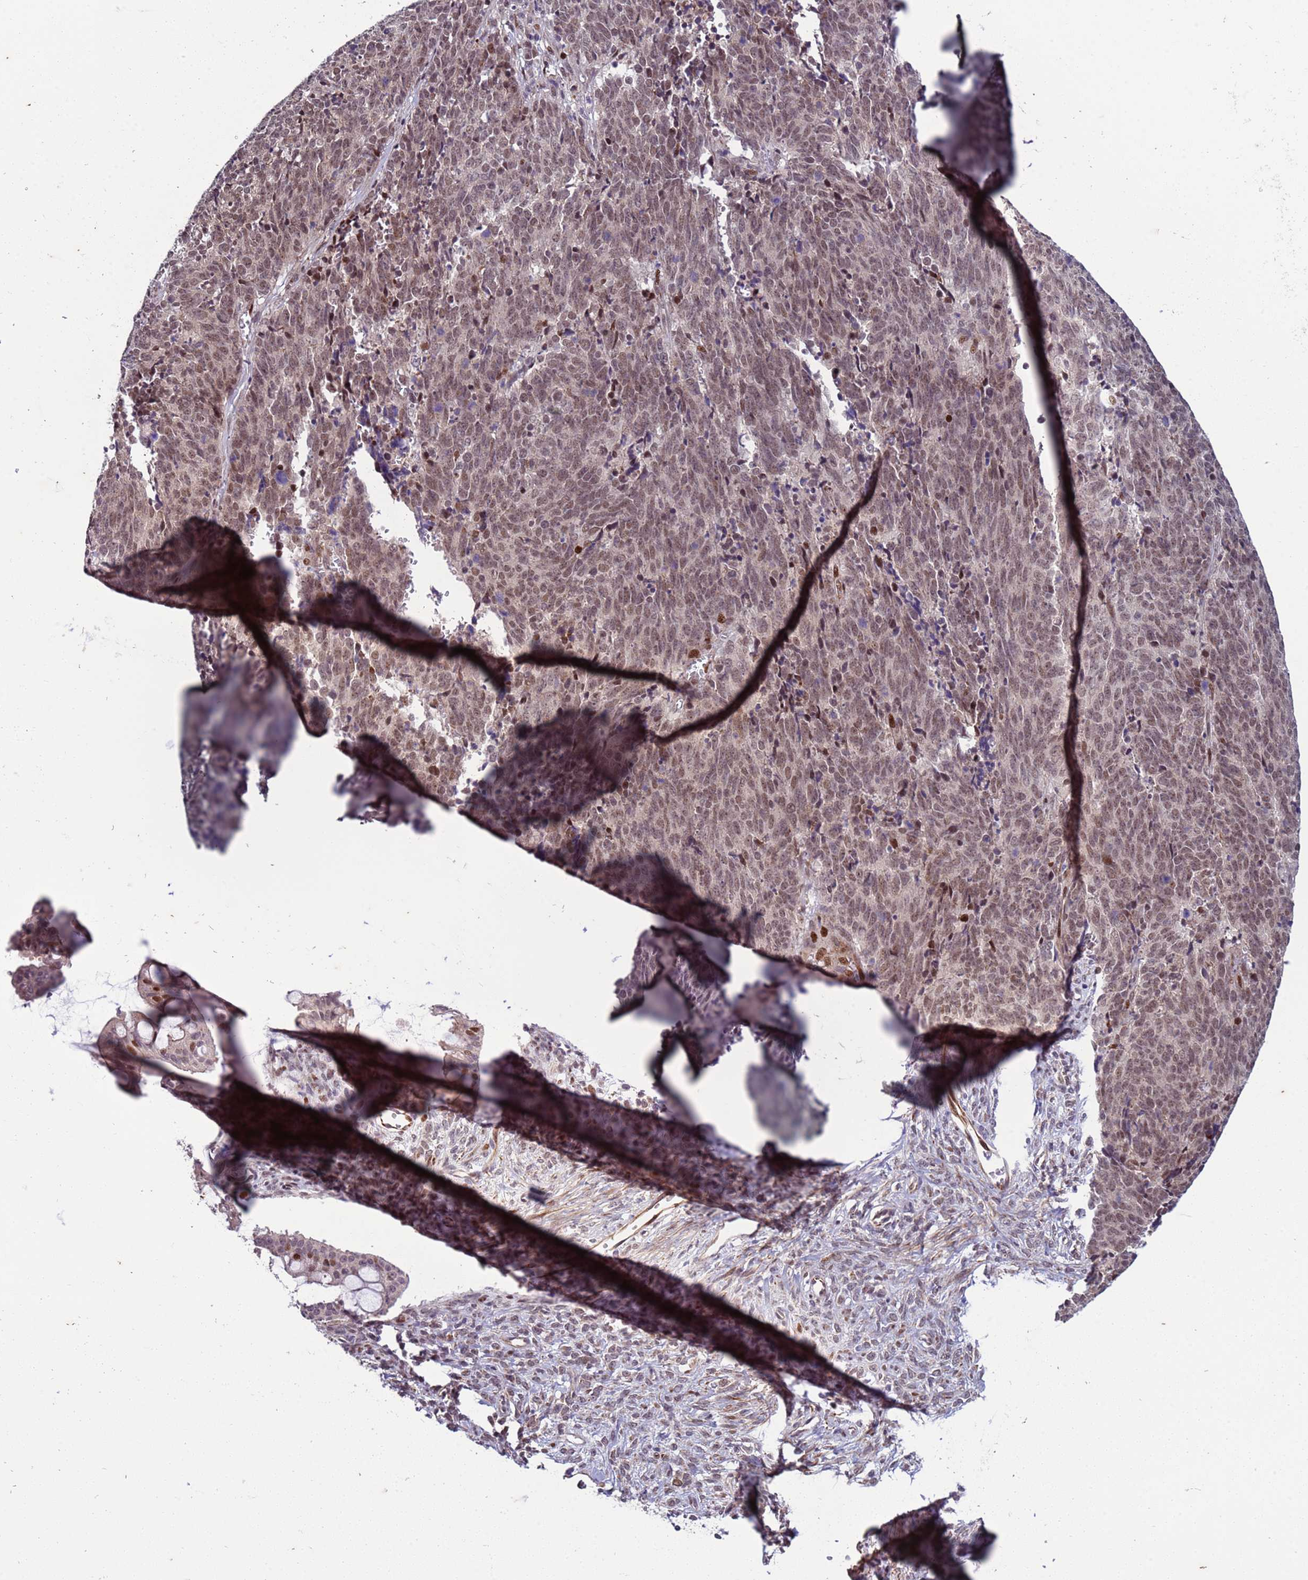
{"staining": {"intensity": "moderate", "quantity": ">75%", "location": "nuclear"}, "tissue": "cervical cancer", "cell_type": "Tumor cells", "image_type": "cancer", "snomed": [{"axis": "morphology", "description": "Squamous cell carcinoma, NOS"}, {"axis": "topography", "description": "Cervix"}], "caption": "Brown immunohistochemical staining in human squamous cell carcinoma (cervical) reveals moderate nuclear expression in approximately >75% of tumor cells. The staining is performed using DAB brown chromogen to label protein expression. The nuclei are counter-stained blue using hematoxylin.", "gene": "SHC3", "patient": {"sex": "female", "age": 29}}